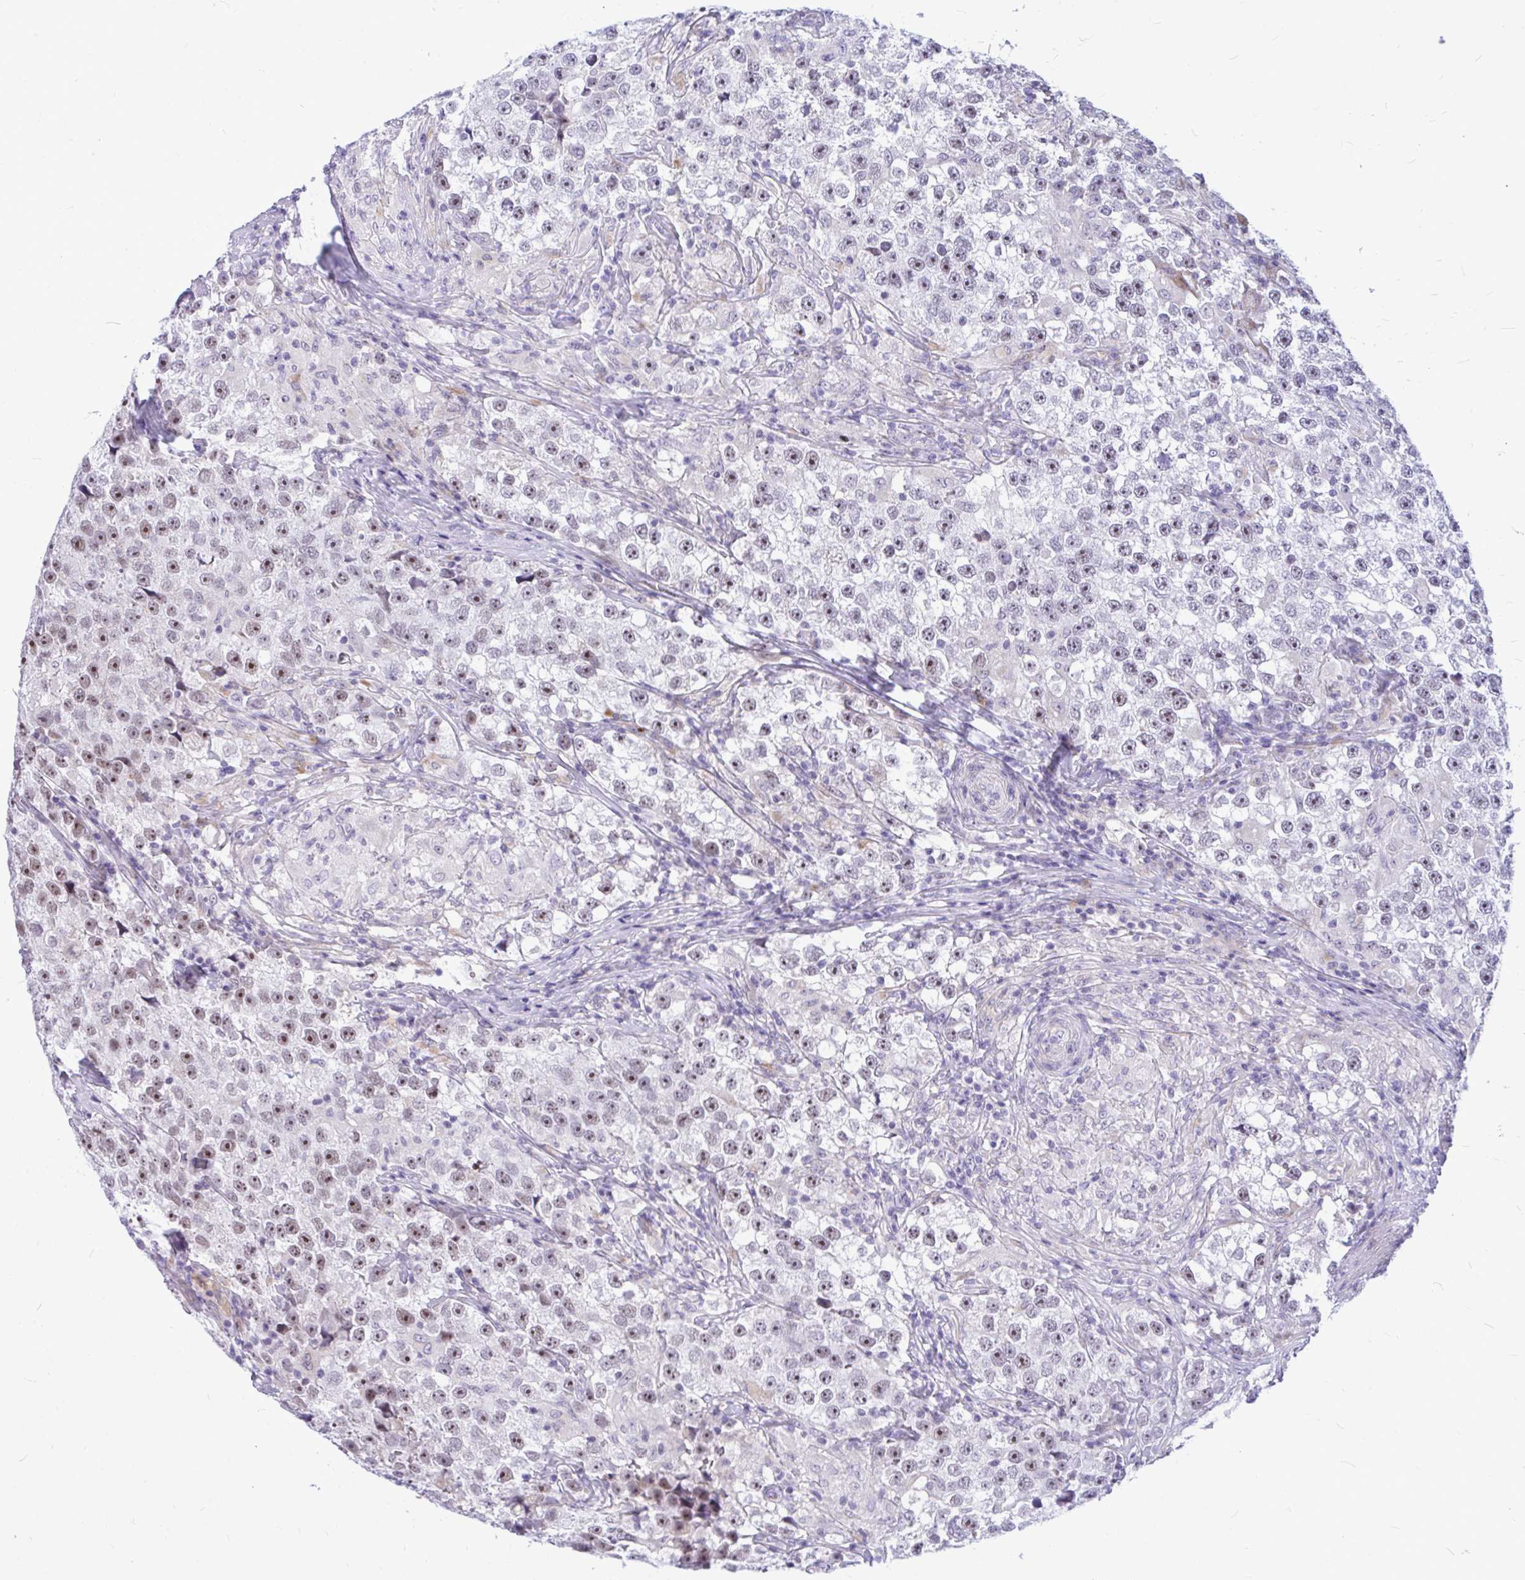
{"staining": {"intensity": "moderate", "quantity": "25%-75%", "location": "nuclear"}, "tissue": "testis cancer", "cell_type": "Tumor cells", "image_type": "cancer", "snomed": [{"axis": "morphology", "description": "Seminoma, NOS"}, {"axis": "topography", "description": "Testis"}], "caption": "Testis seminoma was stained to show a protein in brown. There is medium levels of moderate nuclear staining in approximately 25%-75% of tumor cells. (Stains: DAB (3,3'-diaminobenzidine) in brown, nuclei in blue, Microscopy: brightfield microscopy at high magnification).", "gene": "ZSCAN25", "patient": {"sex": "male", "age": 46}}